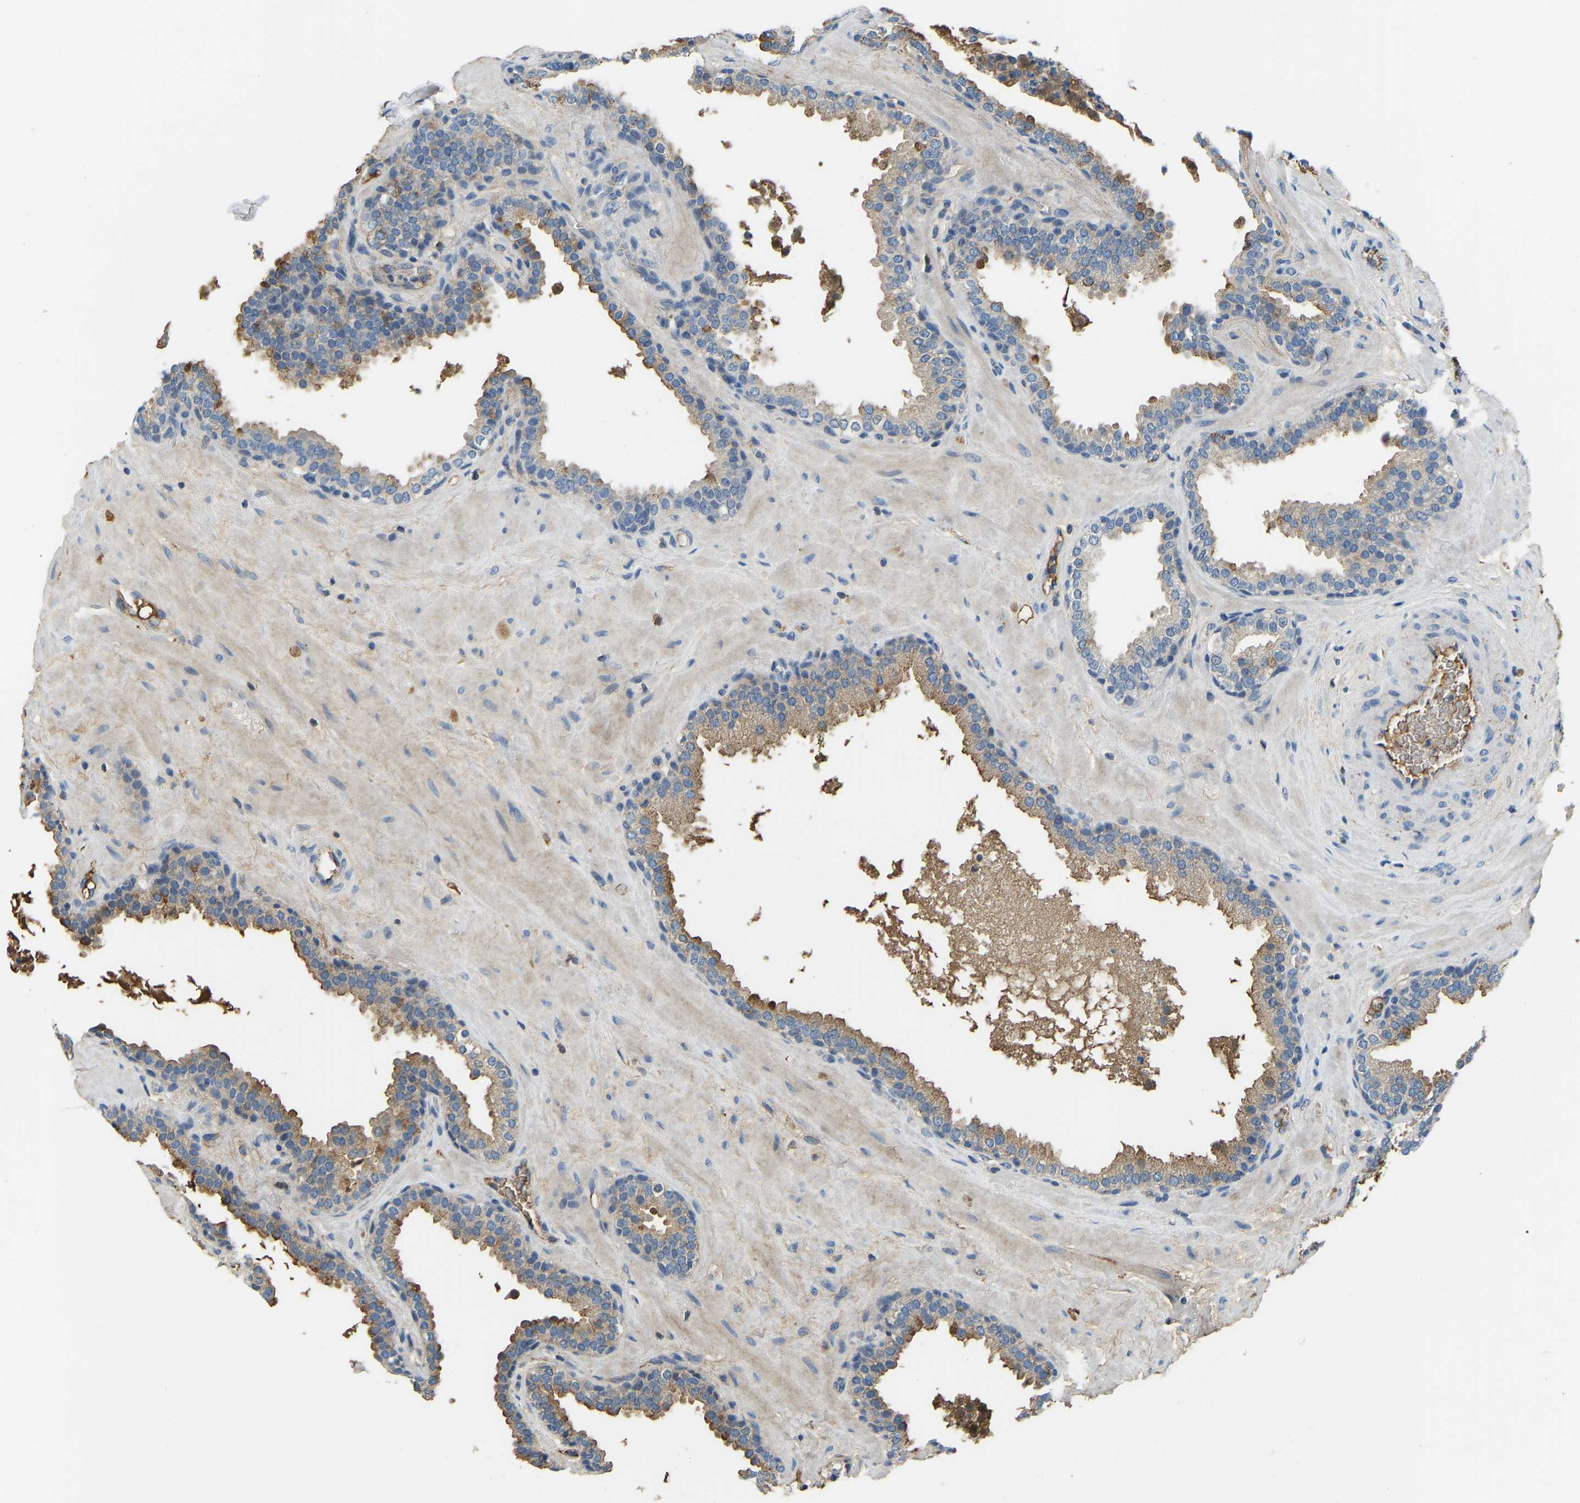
{"staining": {"intensity": "negative", "quantity": "none", "location": "none"}, "tissue": "prostate", "cell_type": "Glandular cells", "image_type": "normal", "snomed": [{"axis": "morphology", "description": "Normal tissue, NOS"}, {"axis": "topography", "description": "Prostate"}], "caption": "The image demonstrates no significant positivity in glandular cells of prostate.", "gene": "THBS4", "patient": {"sex": "male", "age": 51}}